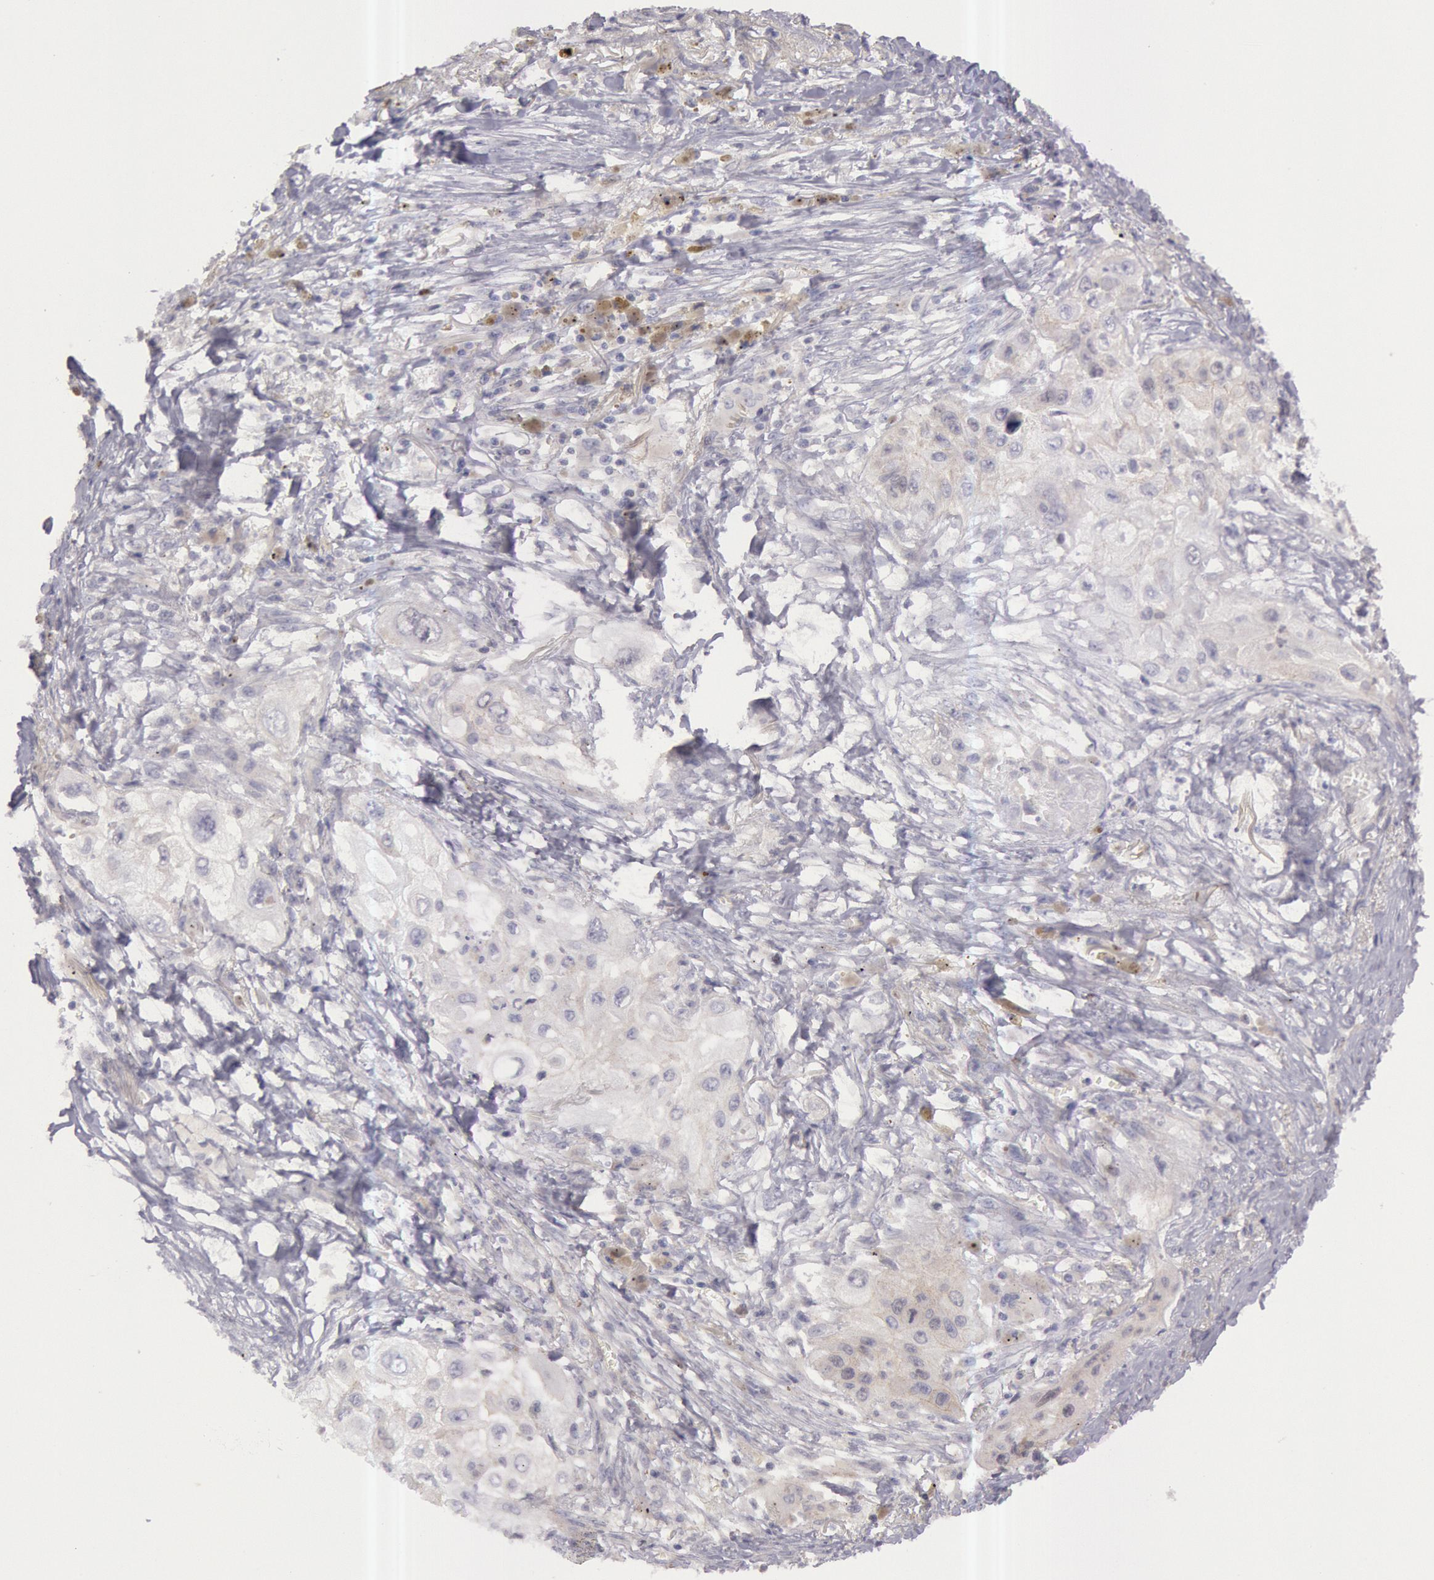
{"staining": {"intensity": "negative", "quantity": "none", "location": "none"}, "tissue": "lung cancer", "cell_type": "Tumor cells", "image_type": "cancer", "snomed": [{"axis": "morphology", "description": "Squamous cell carcinoma, NOS"}, {"axis": "topography", "description": "Lung"}], "caption": "High power microscopy image of an IHC image of lung squamous cell carcinoma, revealing no significant staining in tumor cells.", "gene": "AMOTL1", "patient": {"sex": "male", "age": 71}}